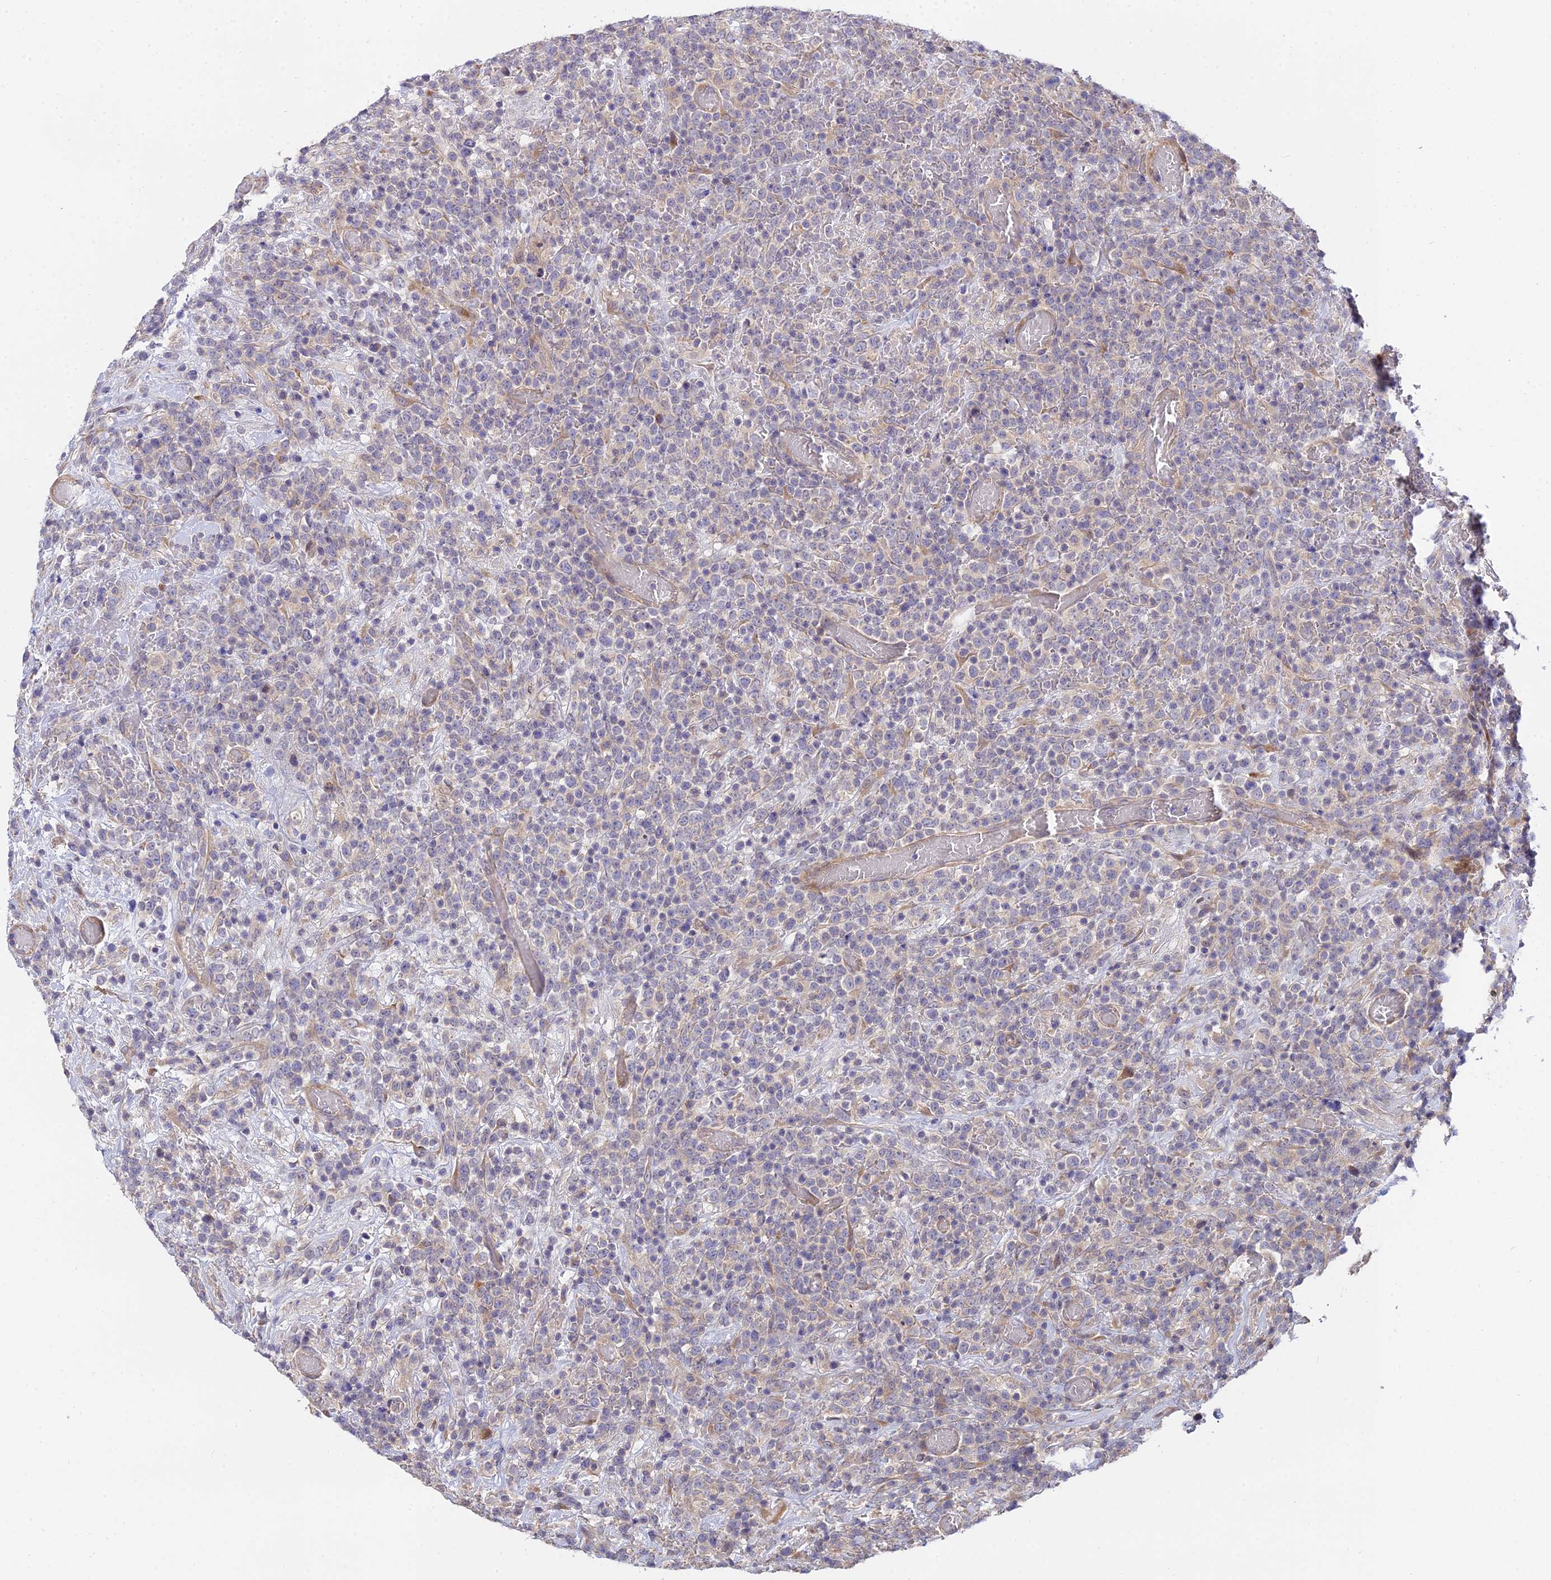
{"staining": {"intensity": "negative", "quantity": "none", "location": "none"}, "tissue": "lymphoma", "cell_type": "Tumor cells", "image_type": "cancer", "snomed": [{"axis": "morphology", "description": "Malignant lymphoma, non-Hodgkin's type, High grade"}, {"axis": "topography", "description": "Colon"}], "caption": "This is a photomicrograph of immunohistochemistry (IHC) staining of malignant lymphoma, non-Hodgkin's type (high-grade), which shows no expression in tumor cells.", "gene": "ARL8B", "patient": {"sex": "female", "age": 53}}